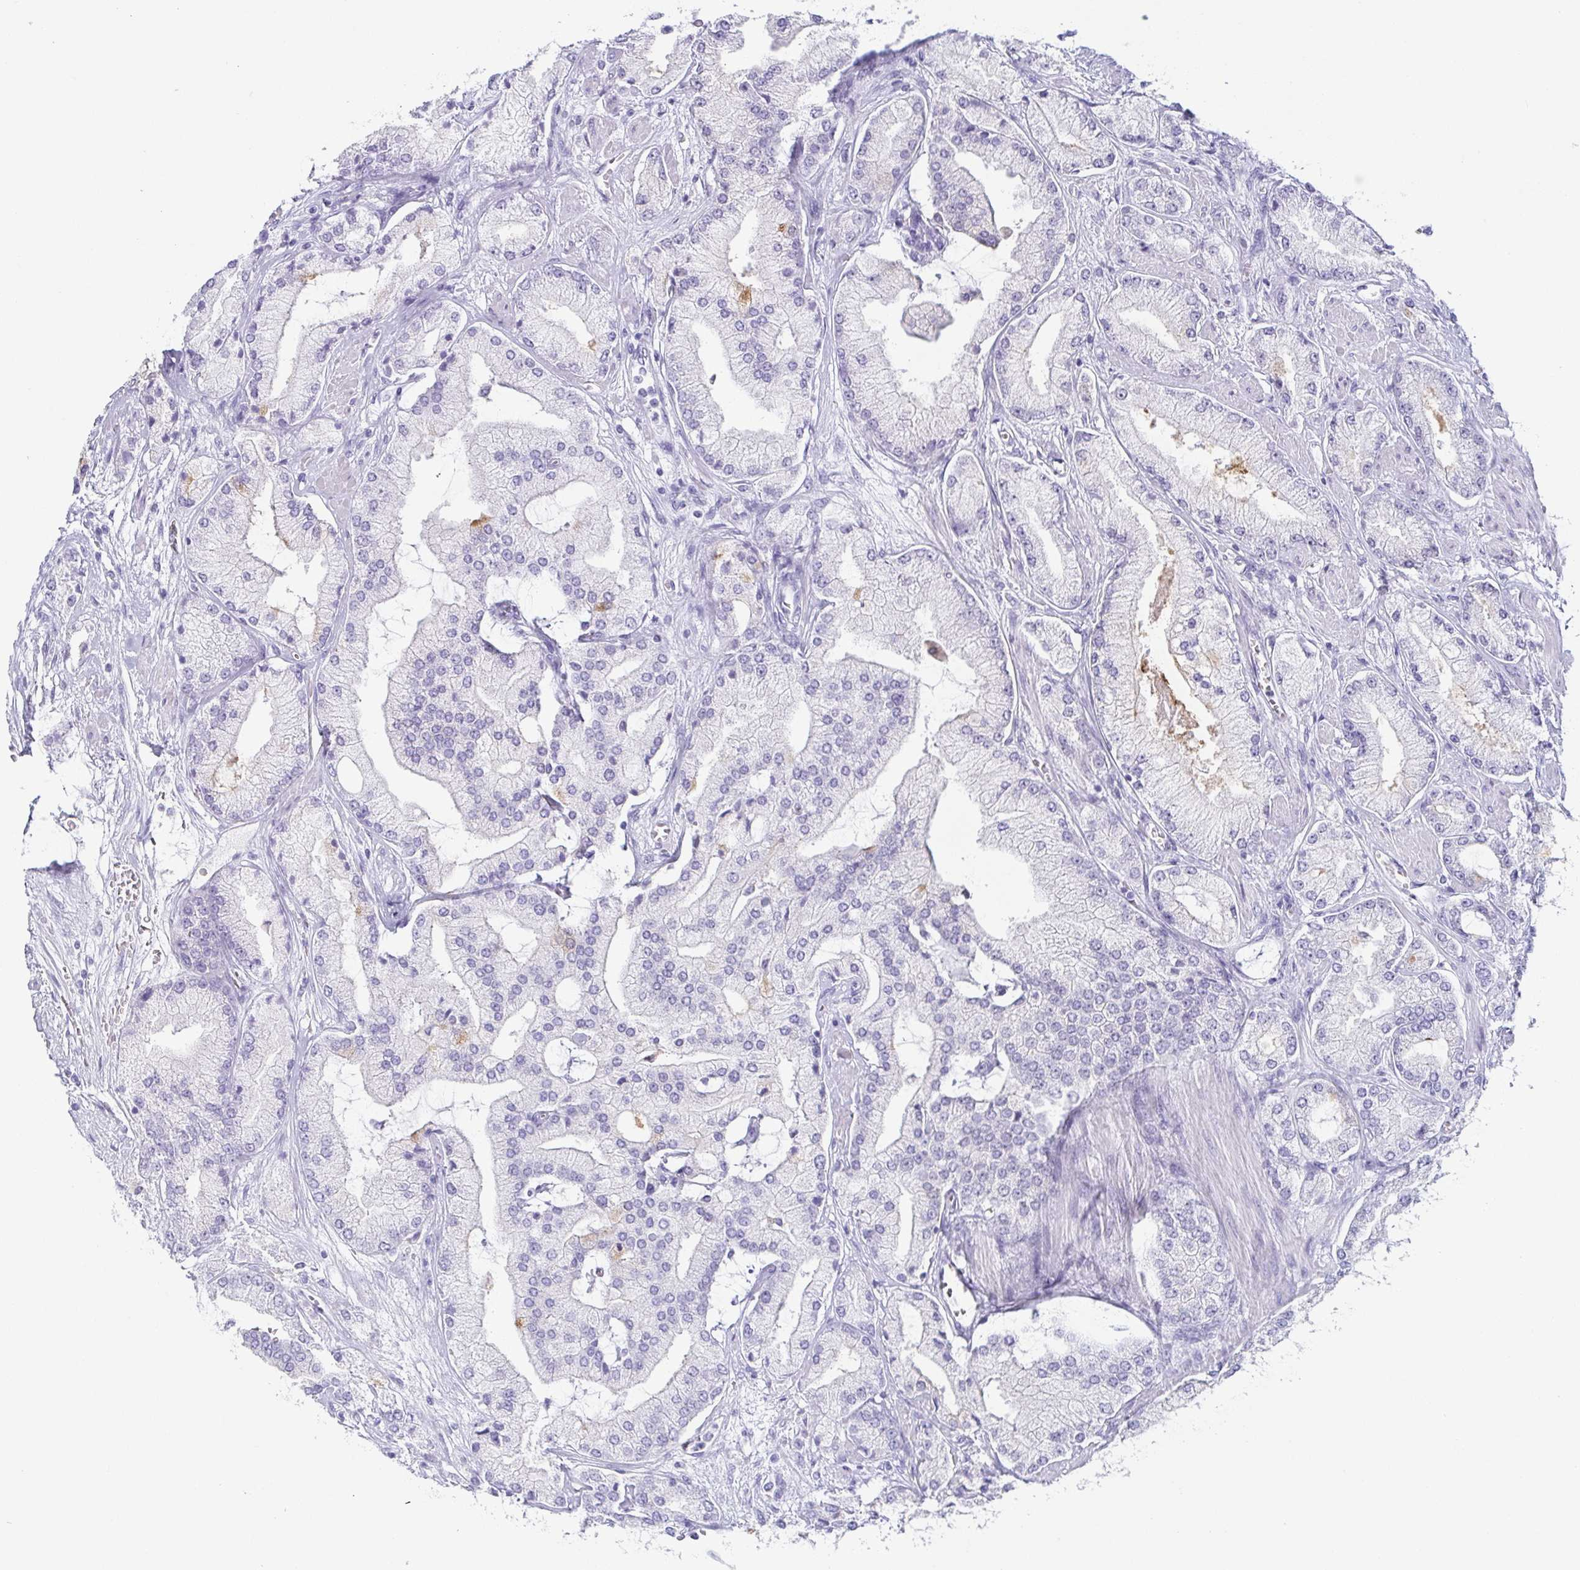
{"staining": {"intensity": "negative", "quantity": "none", "location": "none"}, "tissue": "prostate cancer", "cell_type": "Tumor cells", "image_type": "cancer", "snomed": [{"axis": "morphology", "description": "Adenocarcinoma, High grade"}, {"axis": "topography", "description": "Prostate"}], "caption": "A histopathology image of prostate high-grade adenocarcinoma stained for a protein displays no brown staining in tumor cells.", "gene": "ZG16B", "patient": {"sex": "male", "age": 68}}